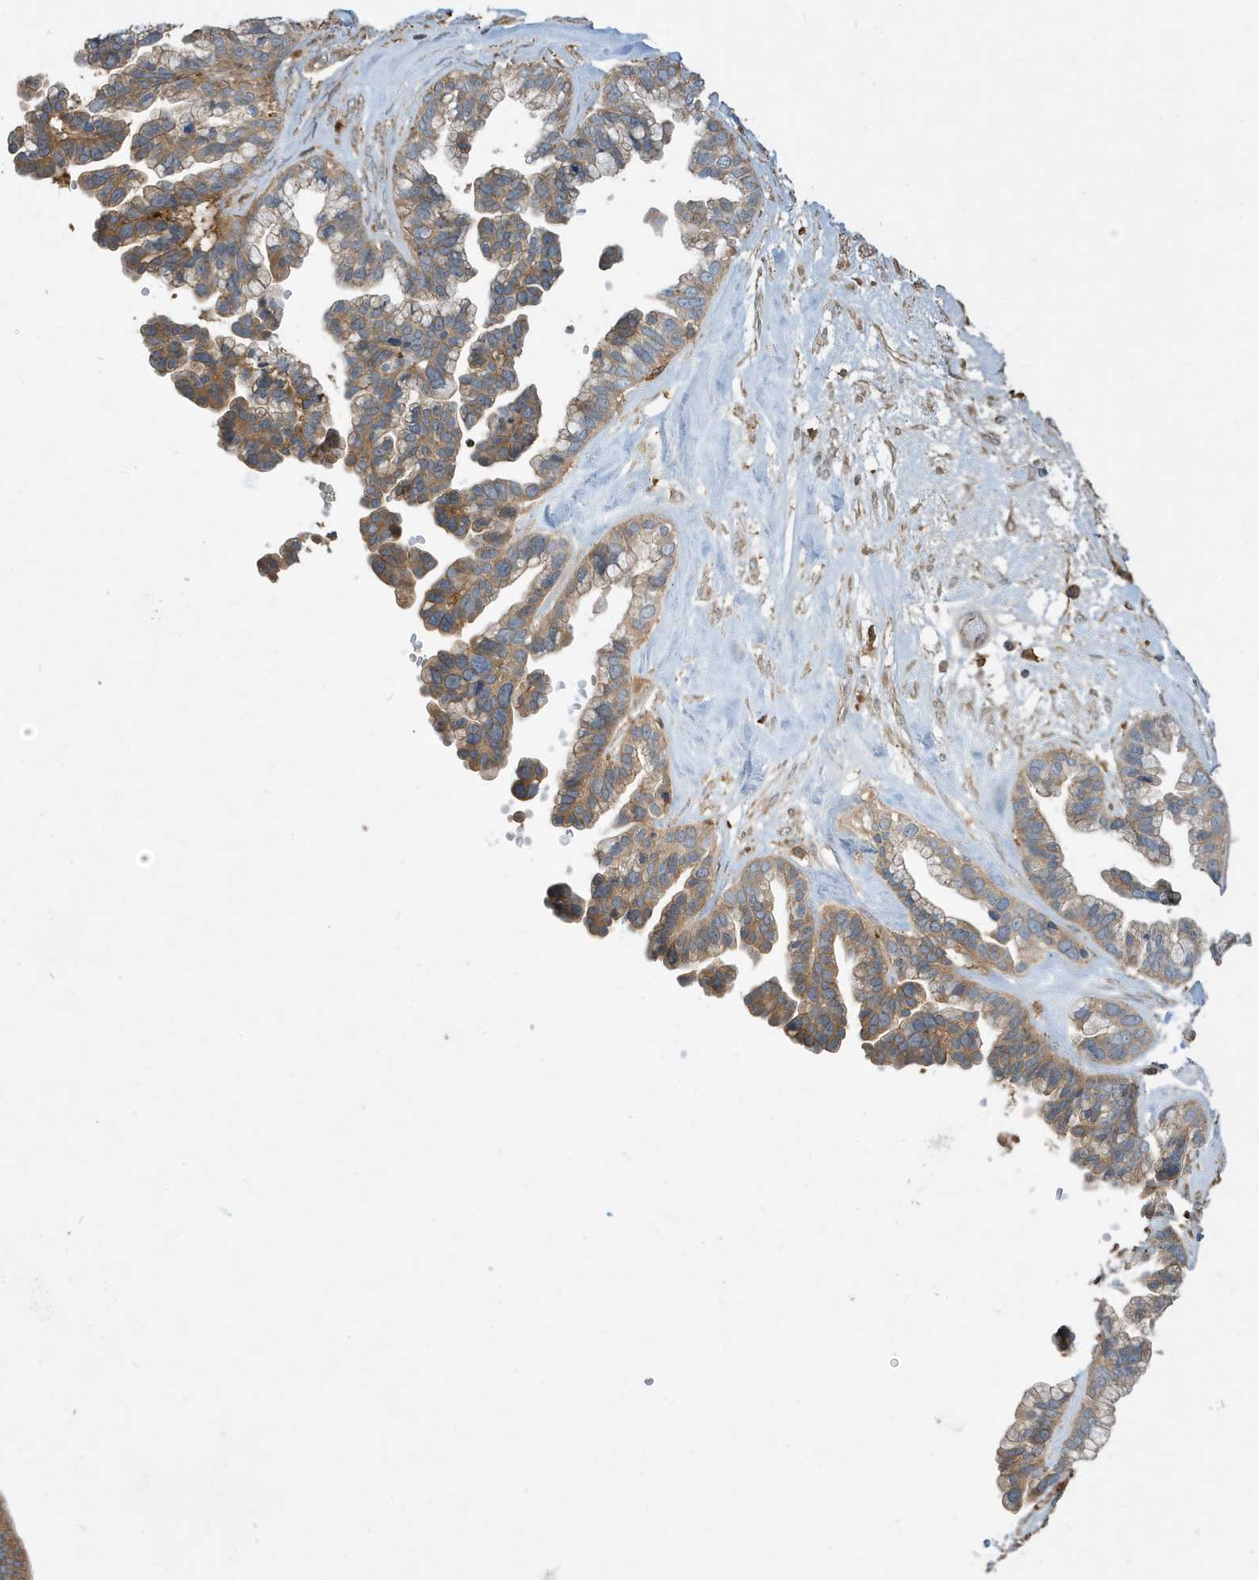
{"staining": {"intensity": "moderate", "quantity": ">75%", "location": "cytoplasmic/membranous"}, "tissue": "ovarian cancer", "cell_type": "Tumor cells", "image_type": "cancer", "snomed": [{"axis": "morphology", "description": "Cystadenocarcinoma, serous, NOS"}, {"axis": "topography", "description": "Ovary"}], "caption": "An image of ovarian cancer stained for a protein shows moderate cytoplasmic/membranous brown staining in tumor cells.", "gene": "ABTB1", "patient": {"sex": "female", "age": 56}}